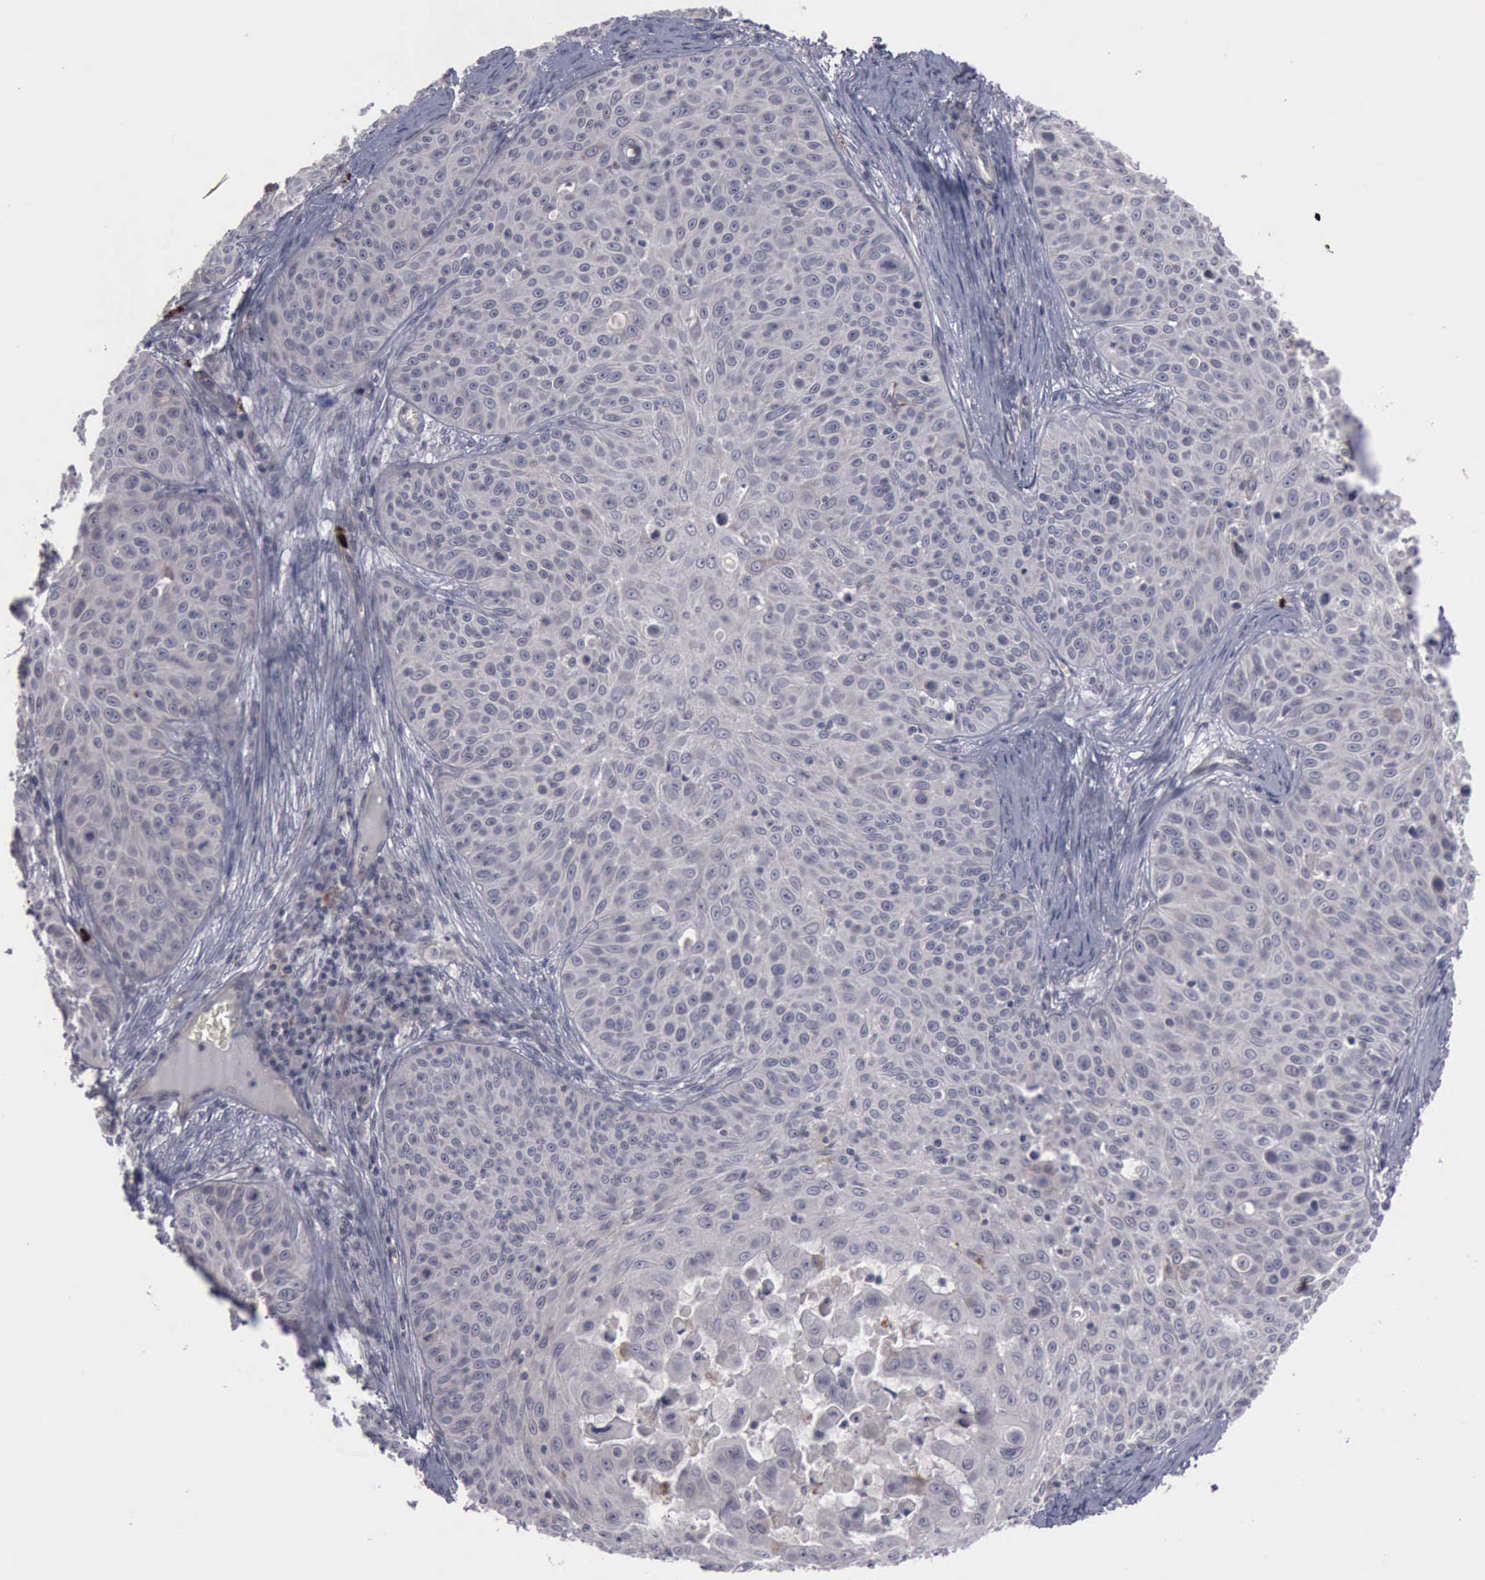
{"staining": {"intensity": "negative", "quantity": "none", "location": "none"}, "tissue": "skin cancer", "cell_type": "Tumor cells", "image_type": "cancer", "snomed": [{"axis": "morphology", "description": "Squamous cell carcinoma, NOS"}, {"axis": "topography", "description": "Skin"}], "caption": "Skin cancer (squamous cell carcinoma) was stained to show a protein in brown. There is no significant positivity in tumor cells.", "gene": "MMP9", "patient": {"sex": "male", "age": 82}}